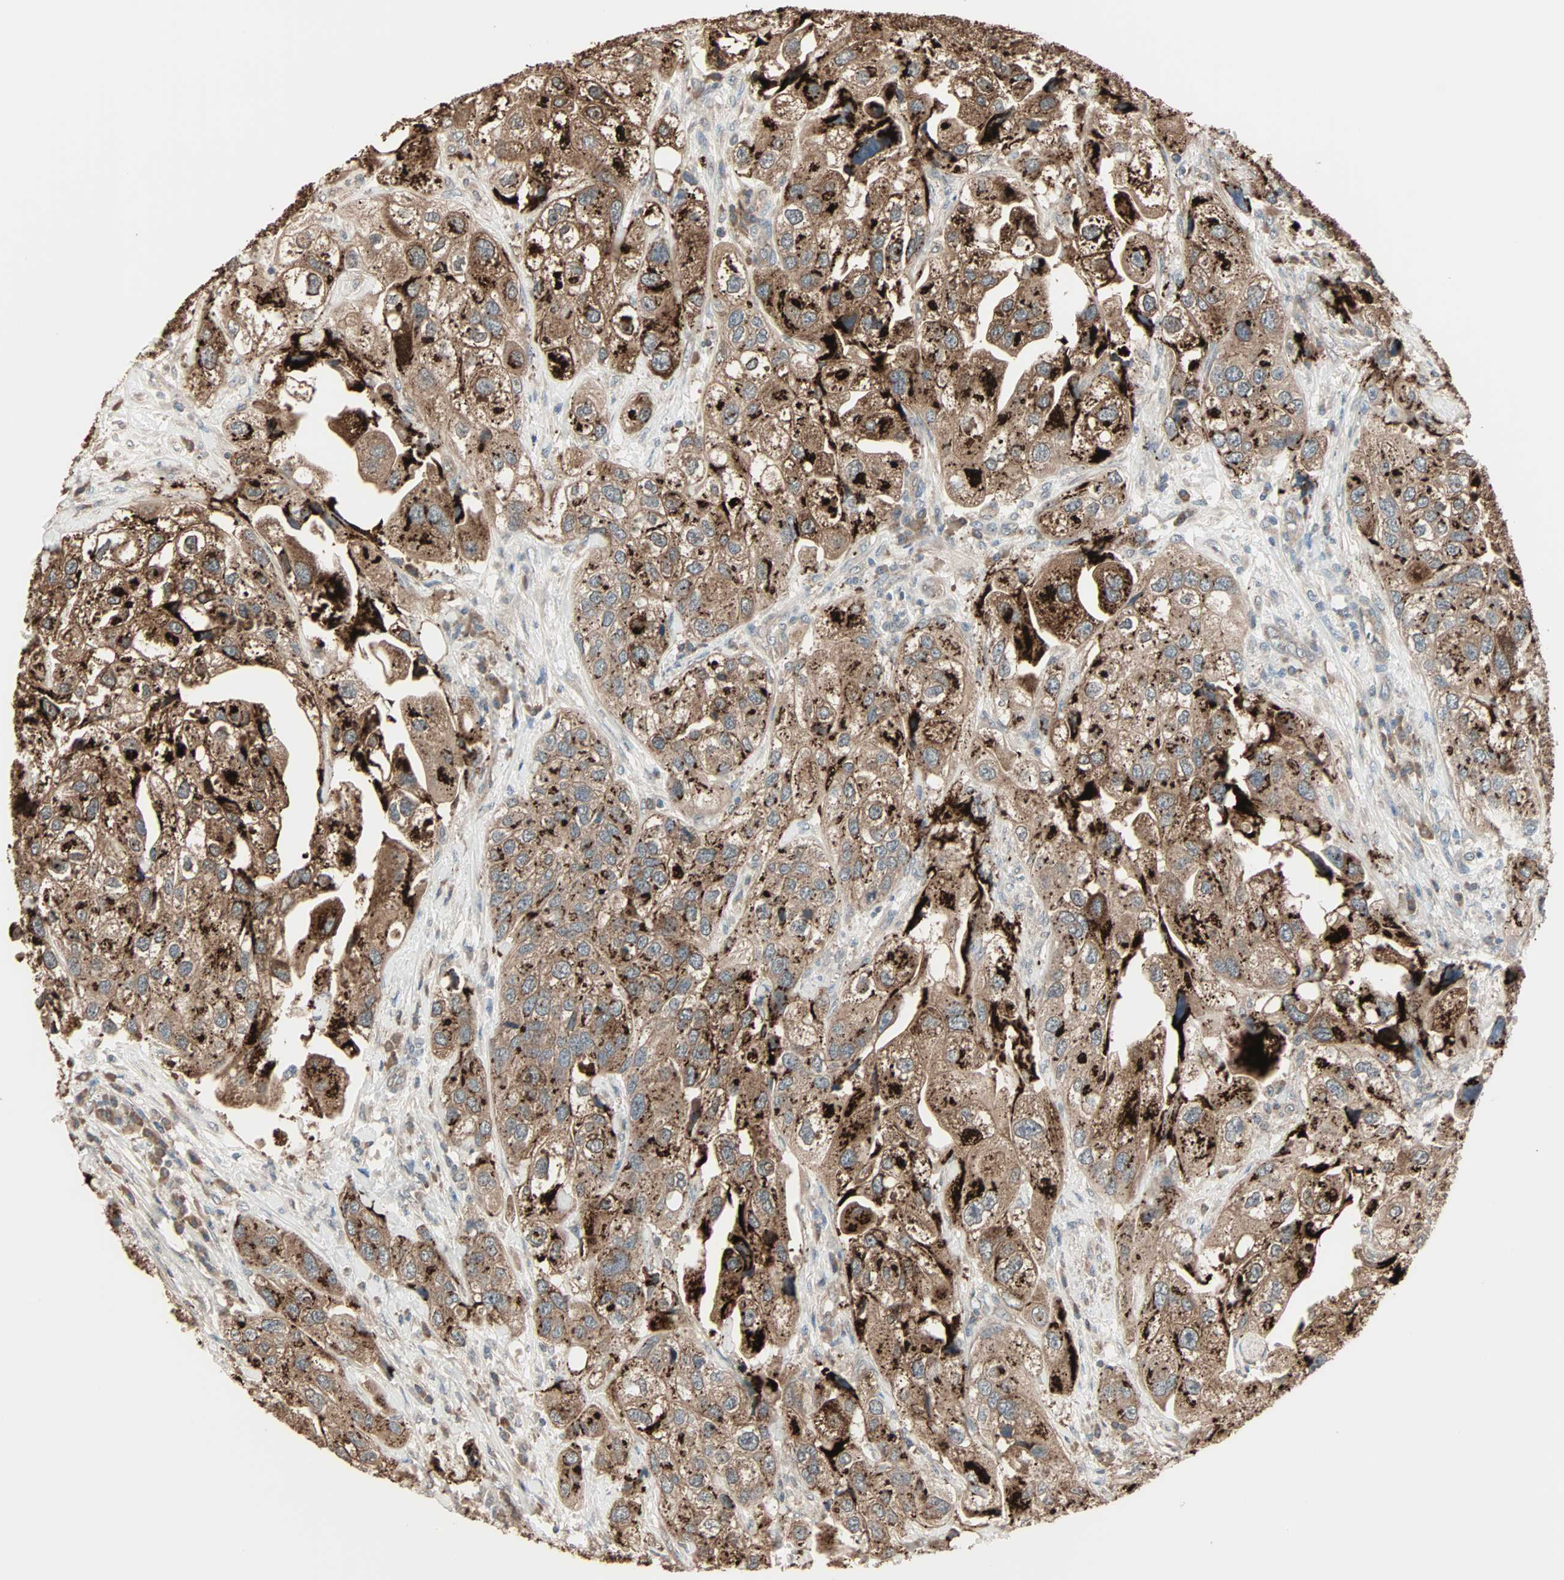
{"staining": {"intensity": "strong", "quantity": ">75%", "location": "cytoplasmic/membranous"}, "tissue": "urothelial cancer", "cell_type": "Tumor cells", "image_type": "cancer", "snomed": [{"axis": "morphology", "description": "Urothelial carcinoma, High grade"}, {"axis": "topography", "description": "Urinary bladder"}], "caption": "Urothelial cancer stained for a protein displays strong cytoplasmic/membranous positivity in tumor cells.", "gene": "GALNT3", "patient": {"sex": "female", "age": 64}}